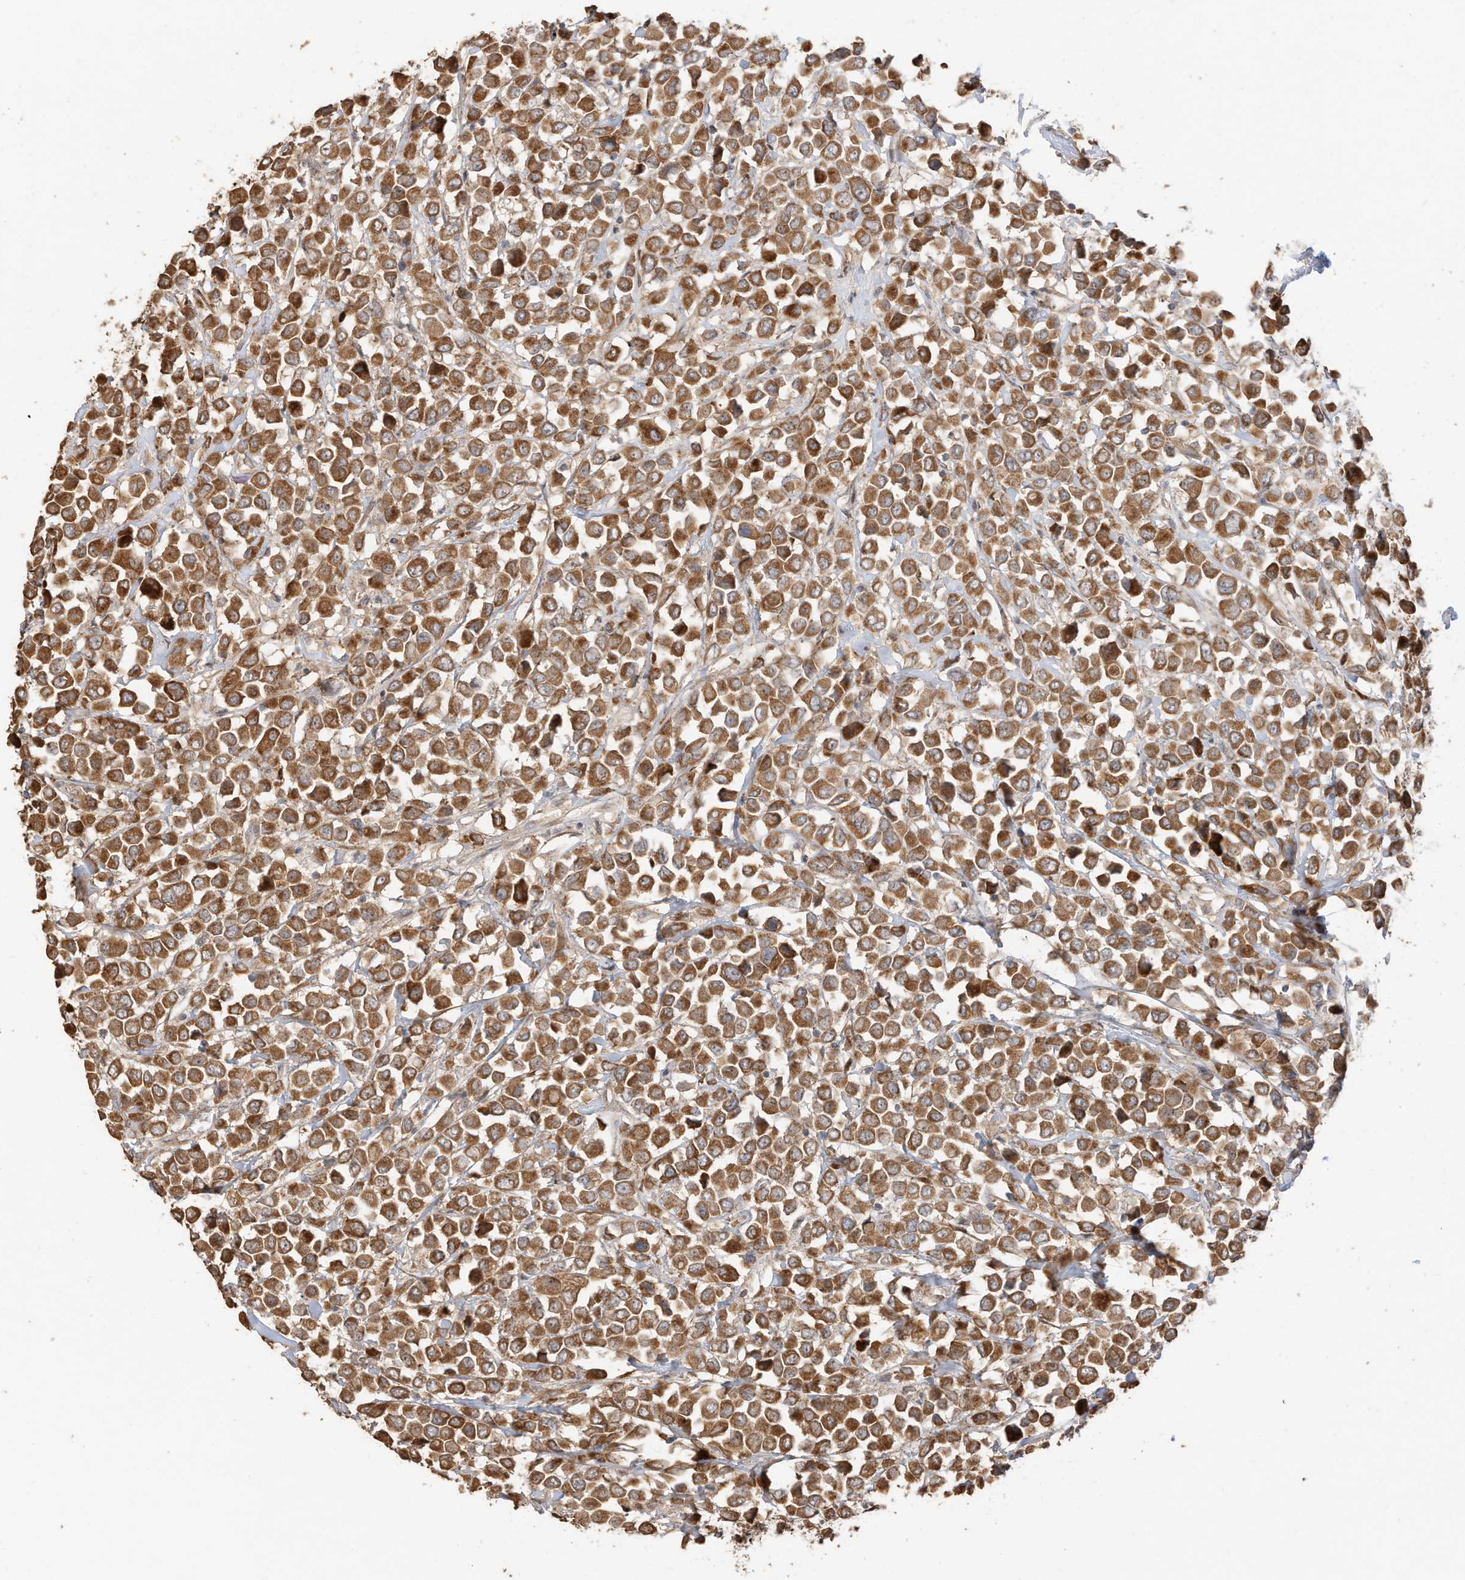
{"staining": {"intensity": "moderate", "quantity": ">75%", "location": "cytoplasmic/membranous"}, "tissue": "breast cancer", "cell_type": "Tumor cells", "image_type": "cancer", "snomed": [{"axis": "morphology", "description": "Duct carcinoma"}, {"axis": "topography", "description": "Breast"}], "caption": "DAB immunohistochemical staining of breast cancer demonstrates moderate cytoplasmic/membranous protein staining in approximately >75% of tumor cells. The protein of interest is stained brown, and the nuclei are stained in blue (DAB IHC with brightfield microscopy, high magnification).", "gene": "CAGE1", "patient": {"sex": "female", "age": 61}}